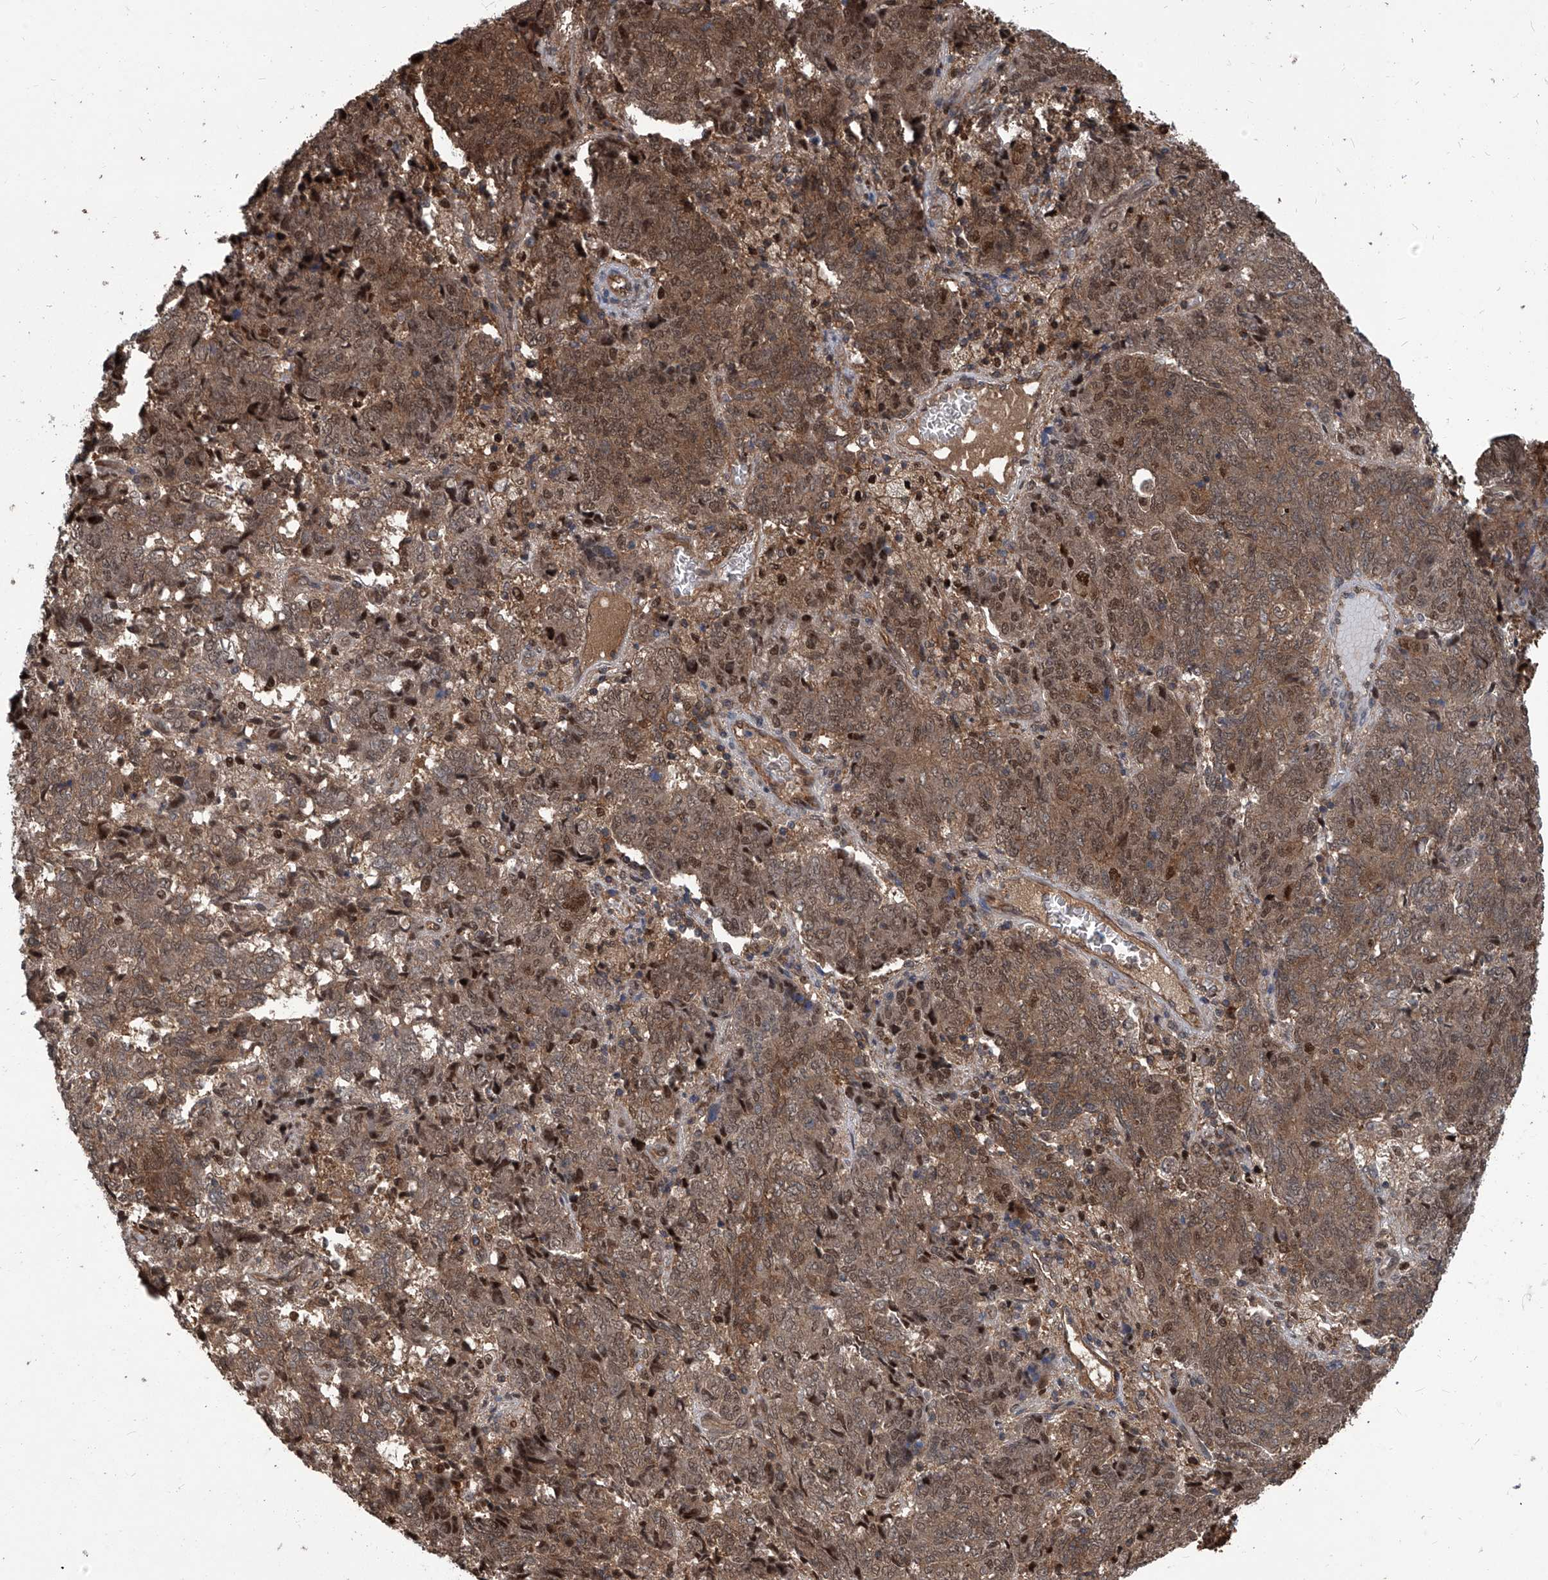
{"staining": {"intensity": "moderate", "quantity": ">75%", "location": "cytoplasmic/membranous,nuclear"}, "tissue": "endometrial cancer", "cell_type": "Tumor cells", "image_type": "cancer", "snomed": [{"axis": "morphology", "description": "Adenocarcinoma, NOS"}, {"axis": "topography", "description": "Endometrium"}], "caption": "This is an image of IHC staining of endometrial adenocarcinoma, which shows moderate staining in the cytoplasmic/membranous and nuclear of tumor cells.", "gene": "PSMB1", "patient": {"sex": "female", "age": 80}}